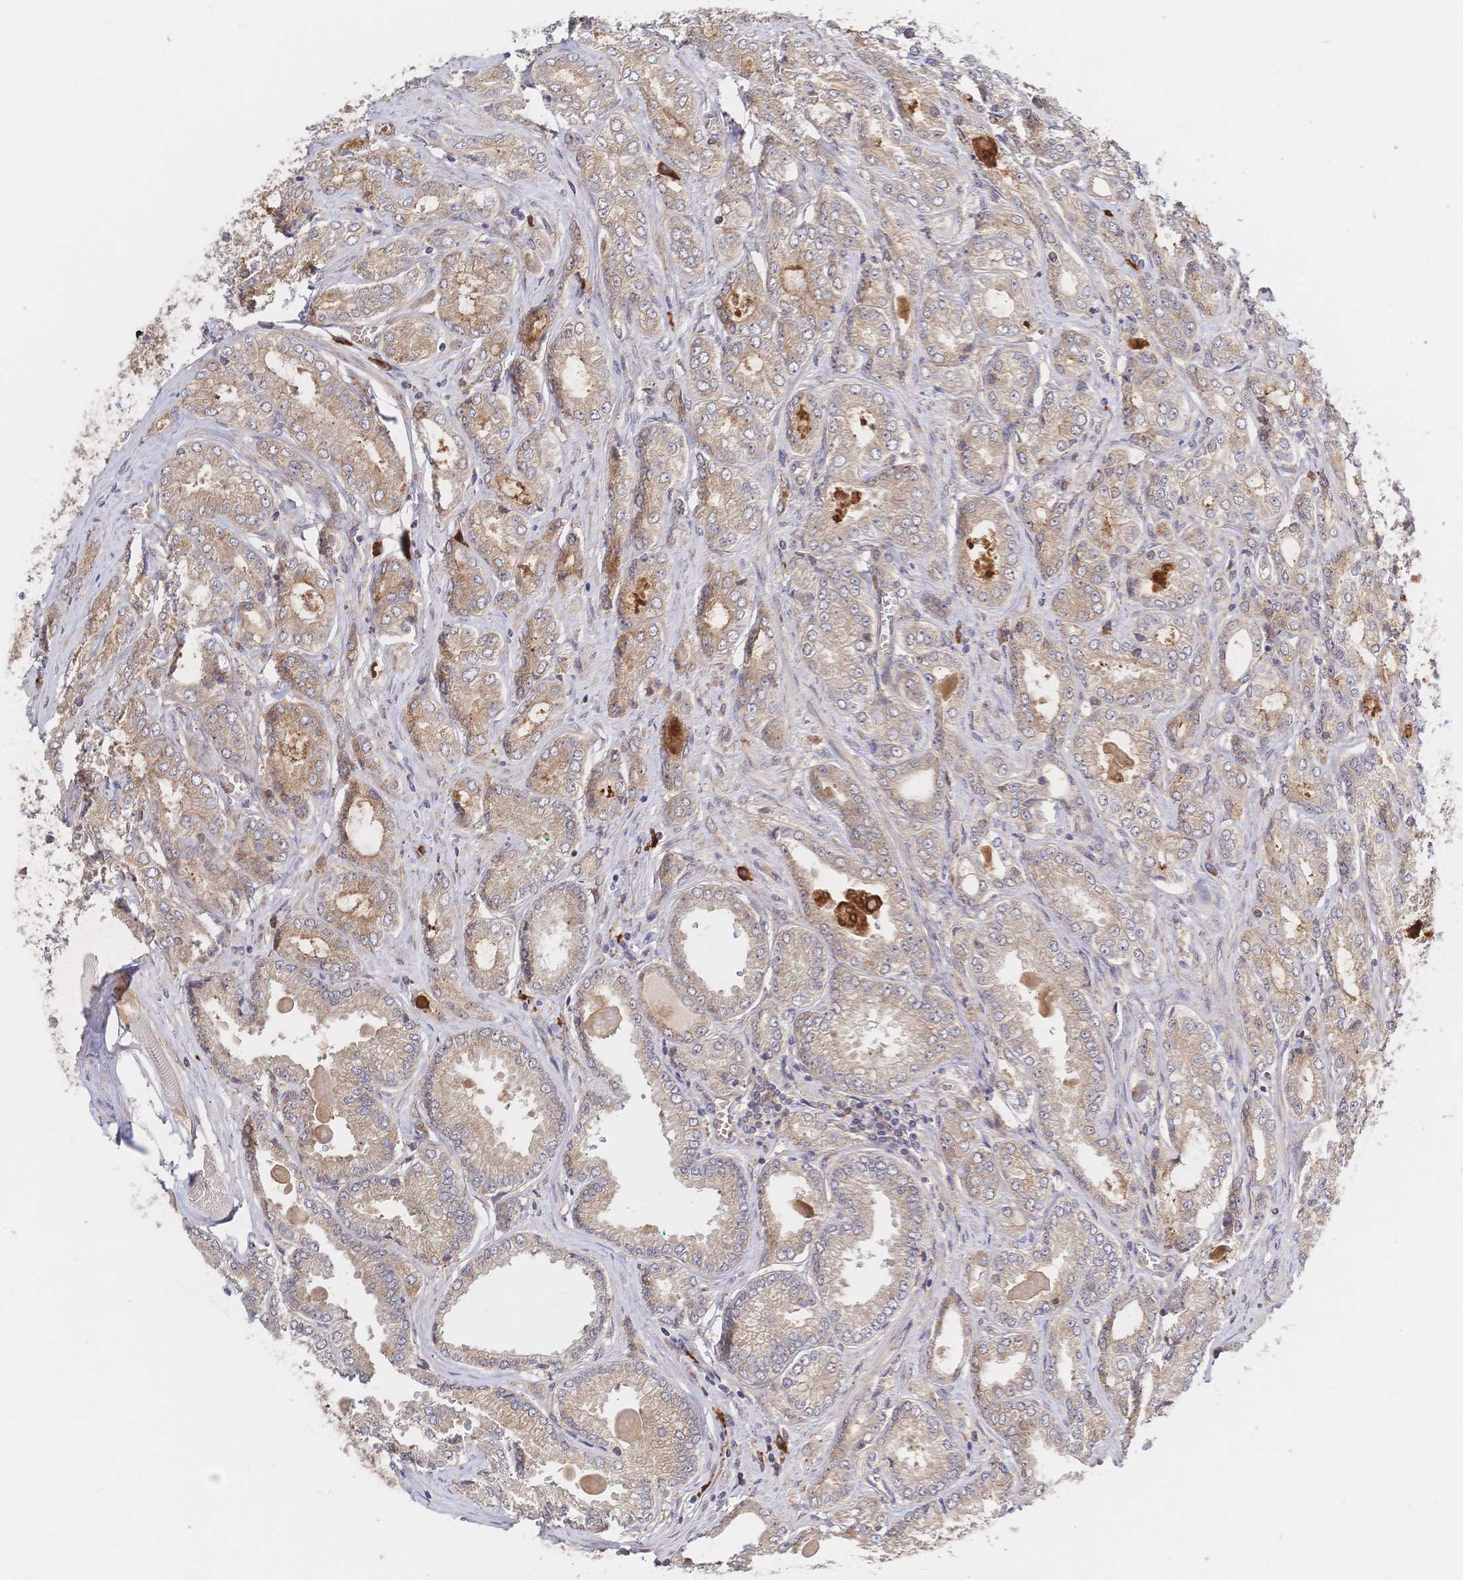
{"staining": {"intensity": "weak", "quantity": ">75%", "location": "cytoplasmic/membranous"}, "tissue": "prostate cancer", "cell_type": "Tumor cells", "image_type": "cancer", "snomed": [{"axis": "morphology", "description": "Adenocarcinoma, High grade"}, {"axis": "topography", "description": "Prostate"}], "caption": "Human prostate high-grade adenocarcinoma stained with a protein marker demonstrates weak staining in tumor cells.", "gene": "LMO4", "patient": {"sex": "male", "age": 68}}